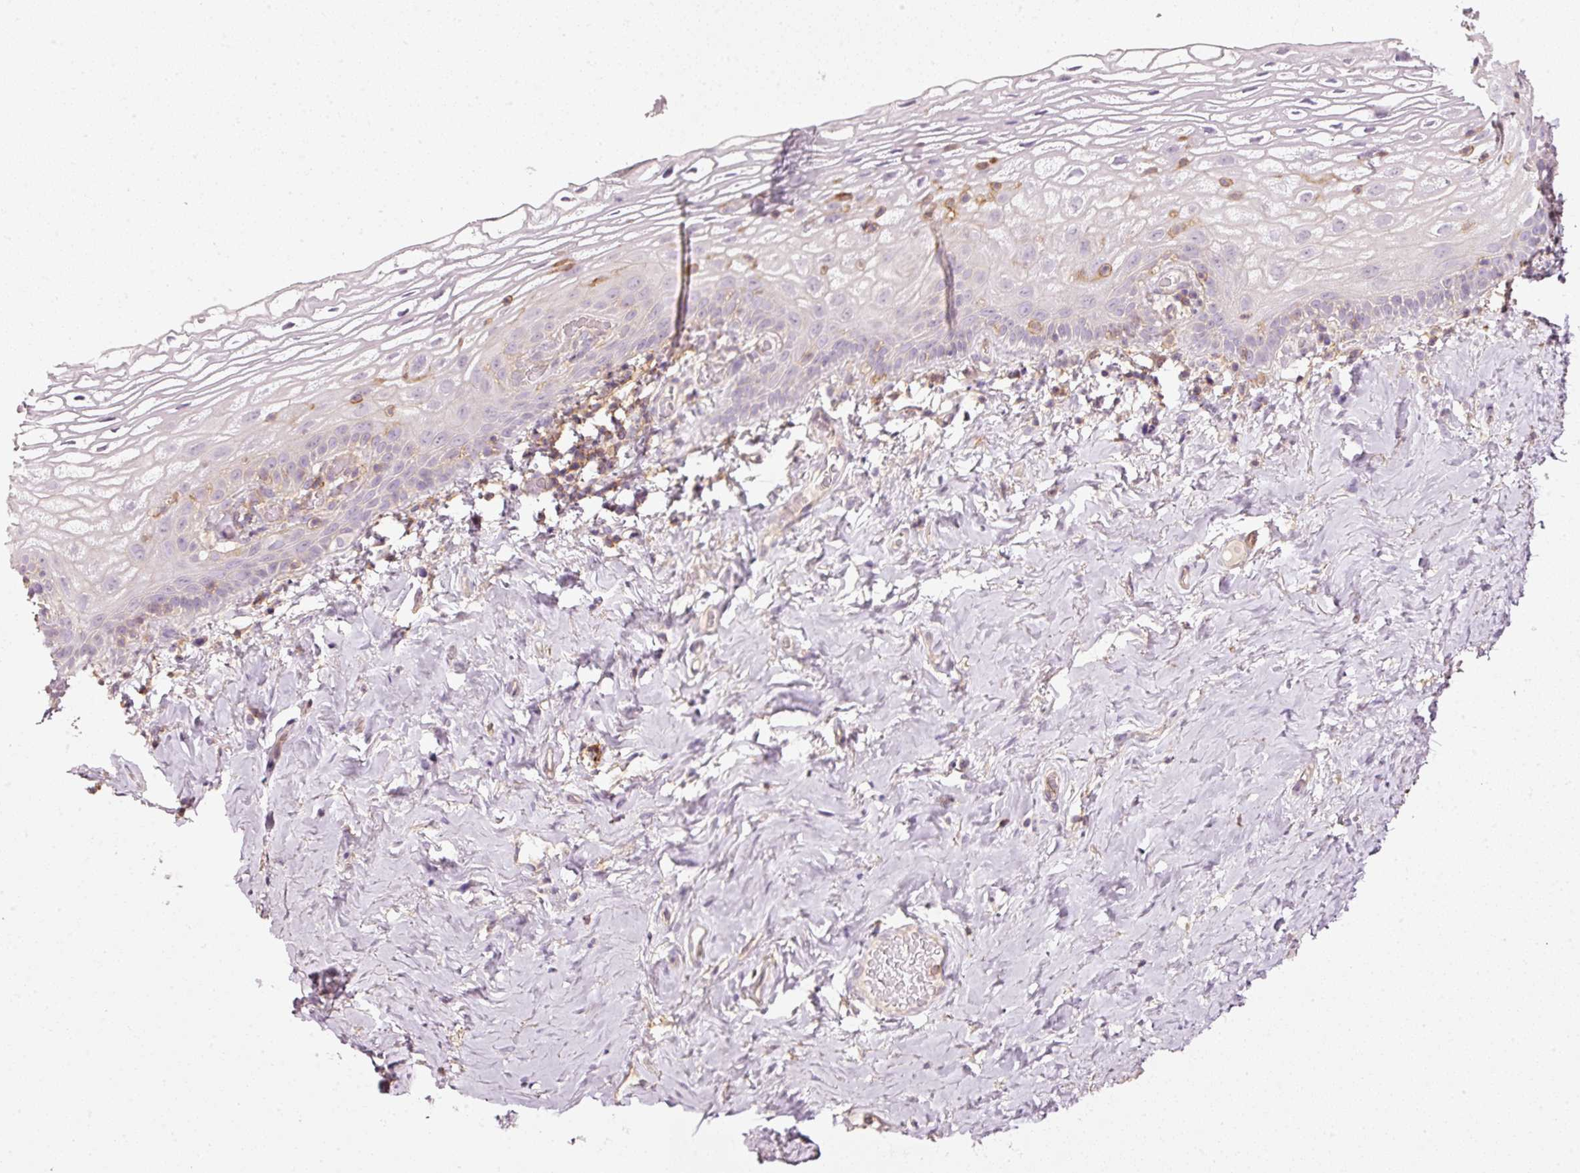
{"staining": {"intensity": "negative", "quantity": "none", "location": "none"}, "tissue": "vagina", "cell_type": "Squamous epithelial cells", "image_type": "normal", "snomed": [{"axis": "morphology", "description": "Normal tissue, NOS"}, {"axis": "morphology", "description": "Adenocarcinoma, NOS"}, {"axis": "topography", "description": "Rectum"}, {"axis": "topography", "description": "Vagina"}, {"axis": "topography", "description": "Peripheral nerve tissue"}], "caption": "This photomicrograph is of normal vagina stained with immunohistochemistry (IHC) to label a protein in brown with the nuclei are counter-stained blue. There is no positivity in squamous epithelial cells. (IHC, brightfield microscopy, high magnification).", "gene": "SIPA1", "patient": {"sex": "female", "age": 71}}